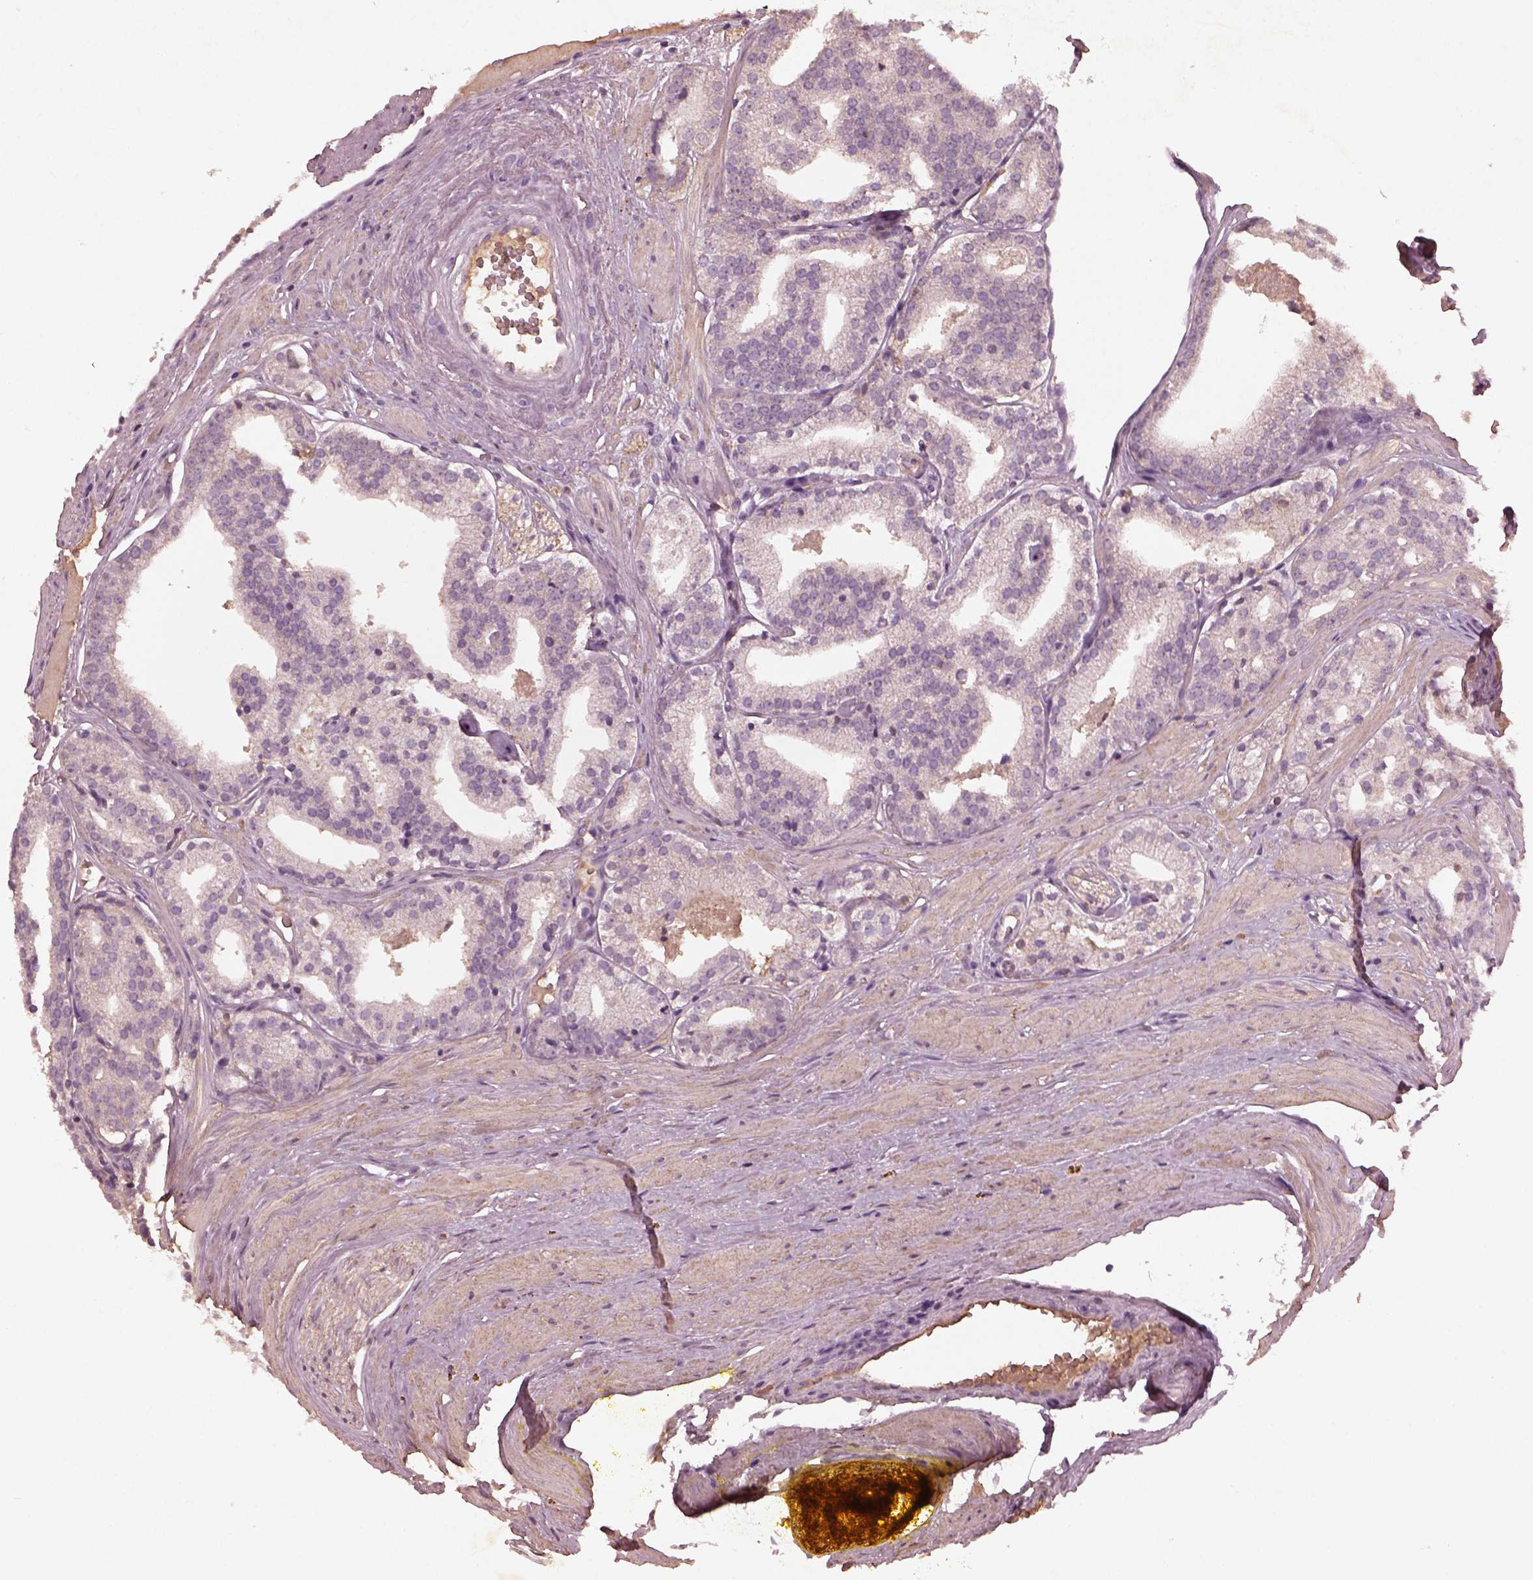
{"staining": {"intensity": "negative", "quantity": "none", "location": "none"}, "tissue": "prostate cancer", "cell_type": "Tumor cells", "image_type": "cancer", "snomed": [{"axis": "morphology", "description": "Adenocarcinoma, Low grade"}, {"axis": "topography", "description": "Prostate"}], "caption": "A photomicrograph of prostate cancer stained for a protein displays no brown staining in tumor cells.", "gene": "FRRS1L", "patient": {"sex": "male", "age": 60}}